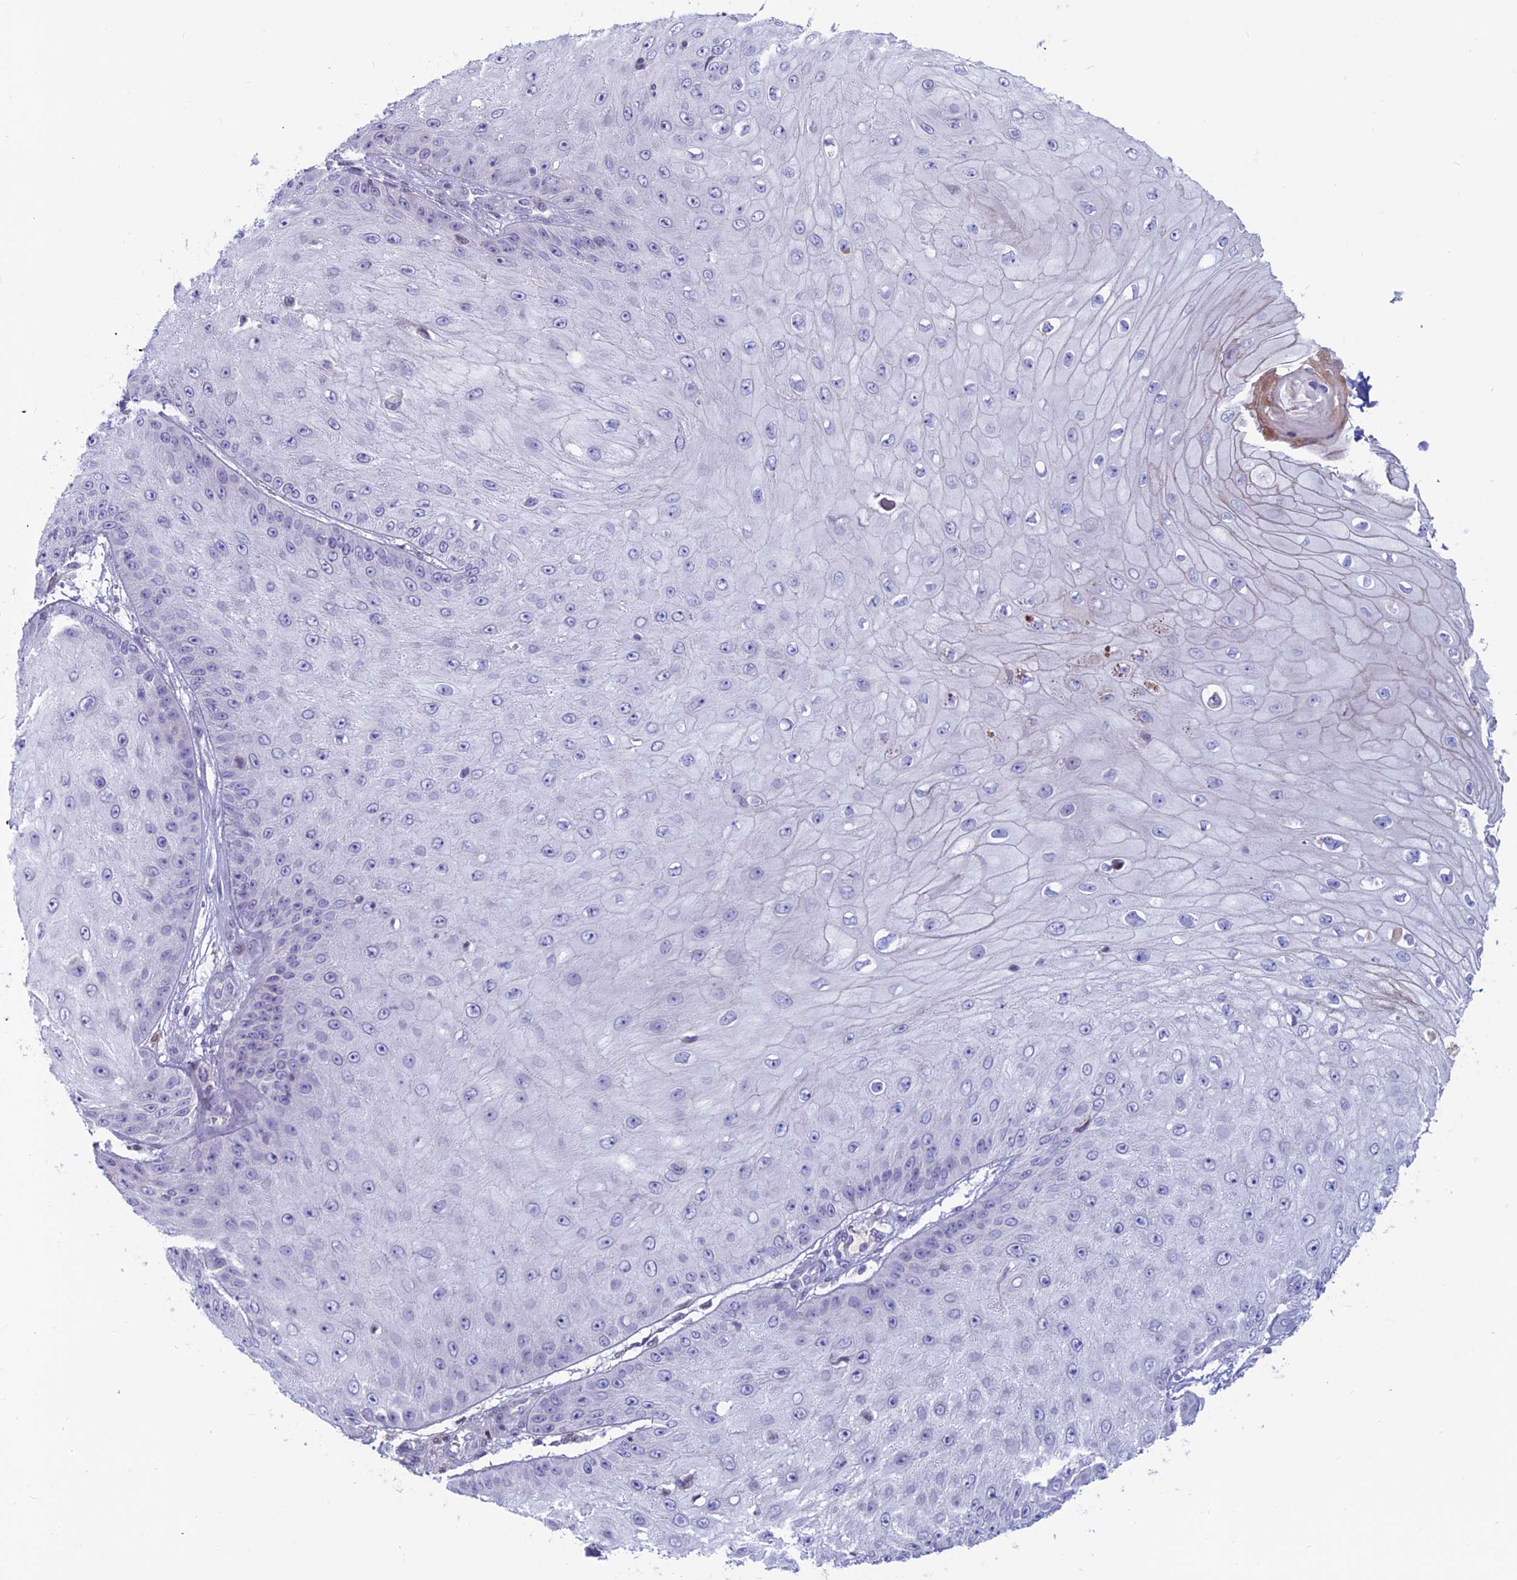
{"staining": {"intensity": "negative", "quantity": "none", "location": "none"}, "tissue": "skin cancer", "cell_type": "Tumor cells", "image_type": "cancer", "snomed": [{"axis": "morphology", "description": "Squamous cell carcinoma, NOS"}, {"axis": "topography", "description": "Skin"}], "caption": "Squamous cell carcinoma (skin) was stained to show a protein in brown. There is no significant staining in tumor cells.", "gene": "CERS6", "patient": {"sex": "male", "age": 70}}